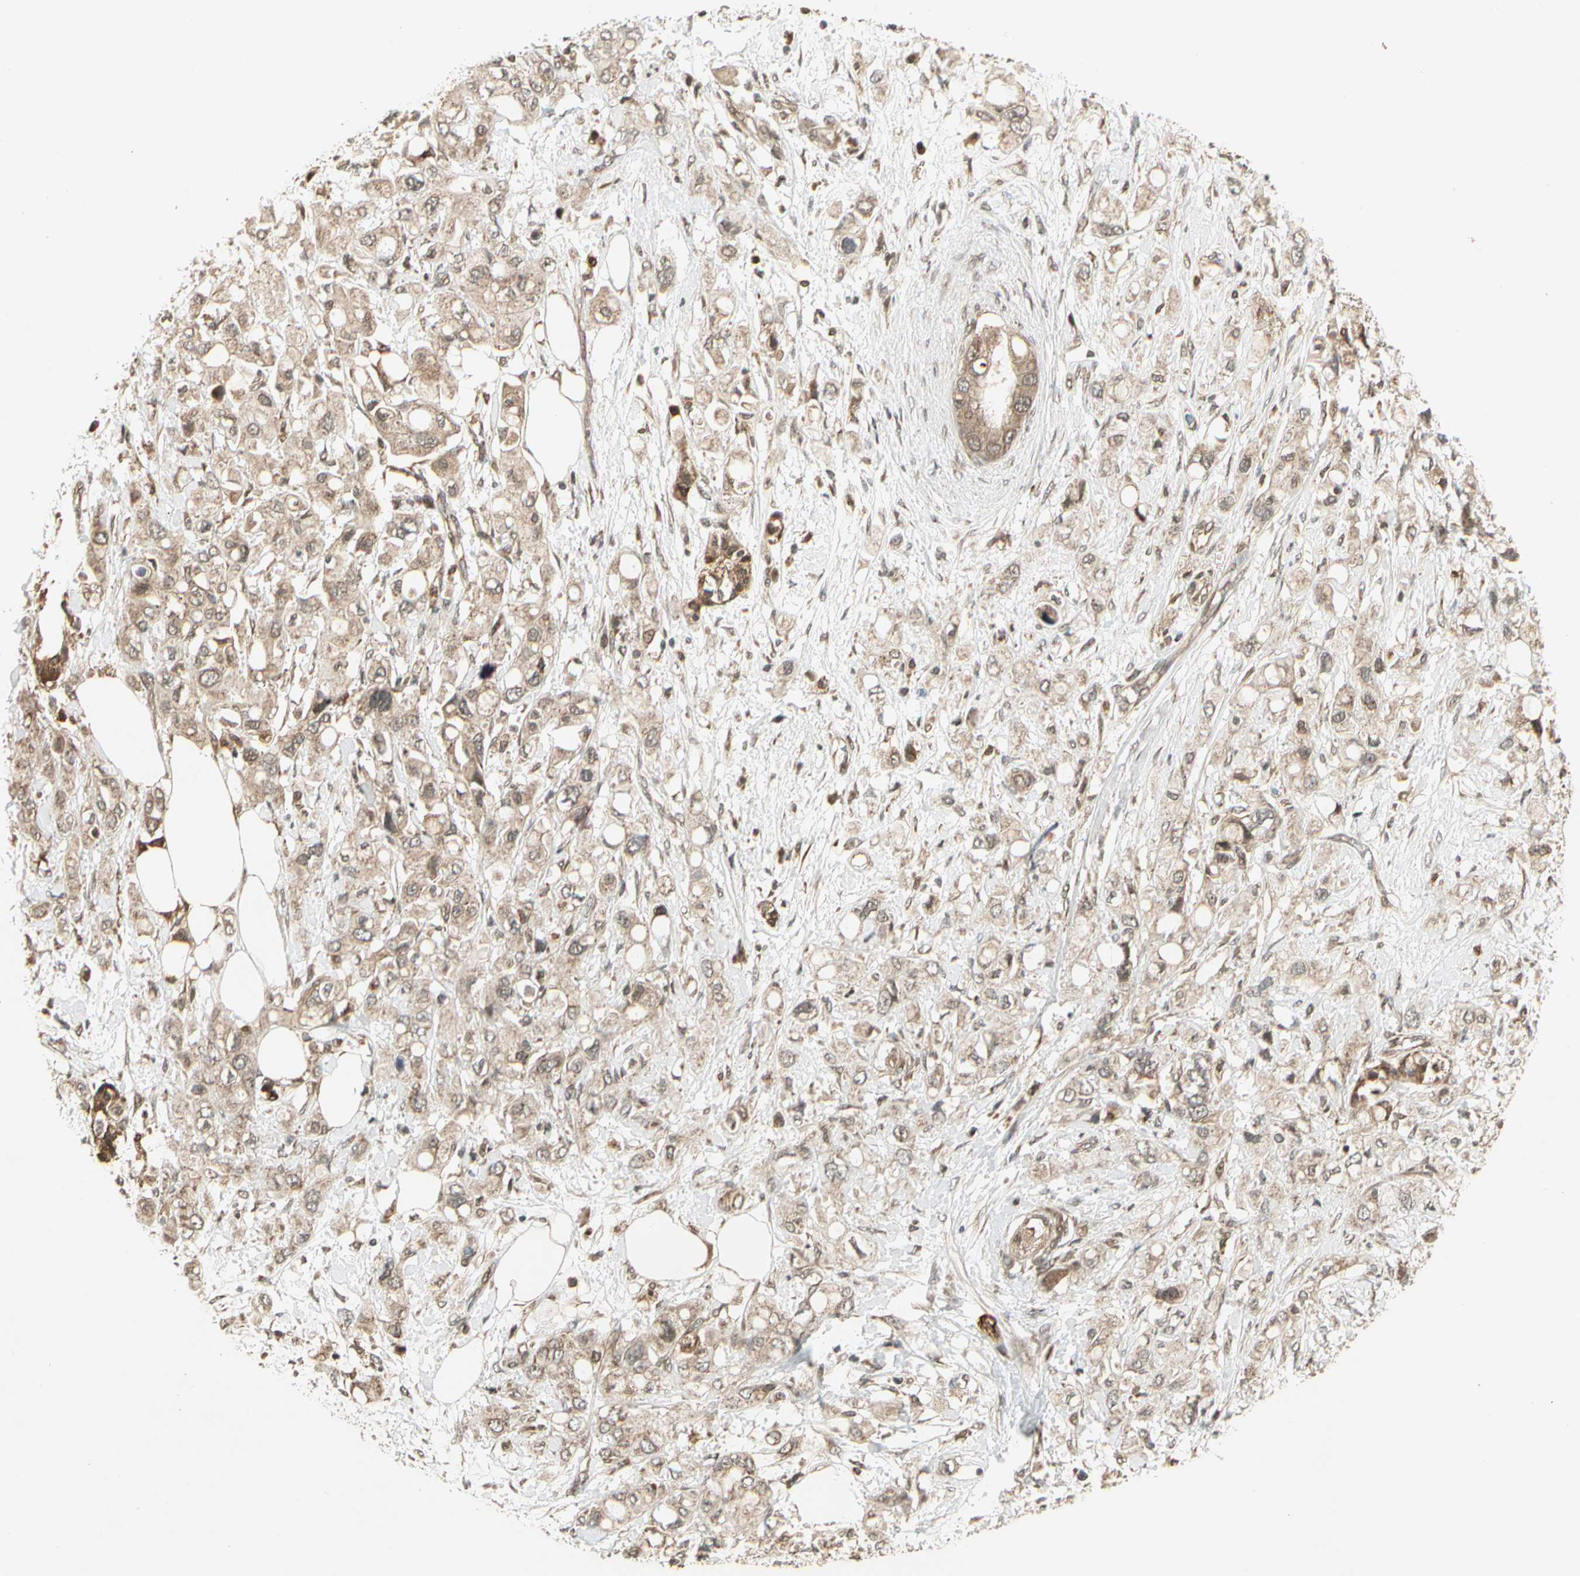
{"staining": {"intensity": "moderate", "quantity": ">75%", "location": "cytoplasmic/membranous"}, "tissue": "pancreatic cancer", "cell_type": "Tumor cells", "image_type": "cancer", "snomed": [{"axis": "morphology", "description": "Adenocarcinoma, NOS"}, {"axis": "topography", "description": "Pancreas"}], "caption": "Human pancreatic adenocarcinoma stained with a protein marker exhibits moderate staining in tumor cells.", "gene": "GLUL", "patient": {"sex": "female", "age": 56}}